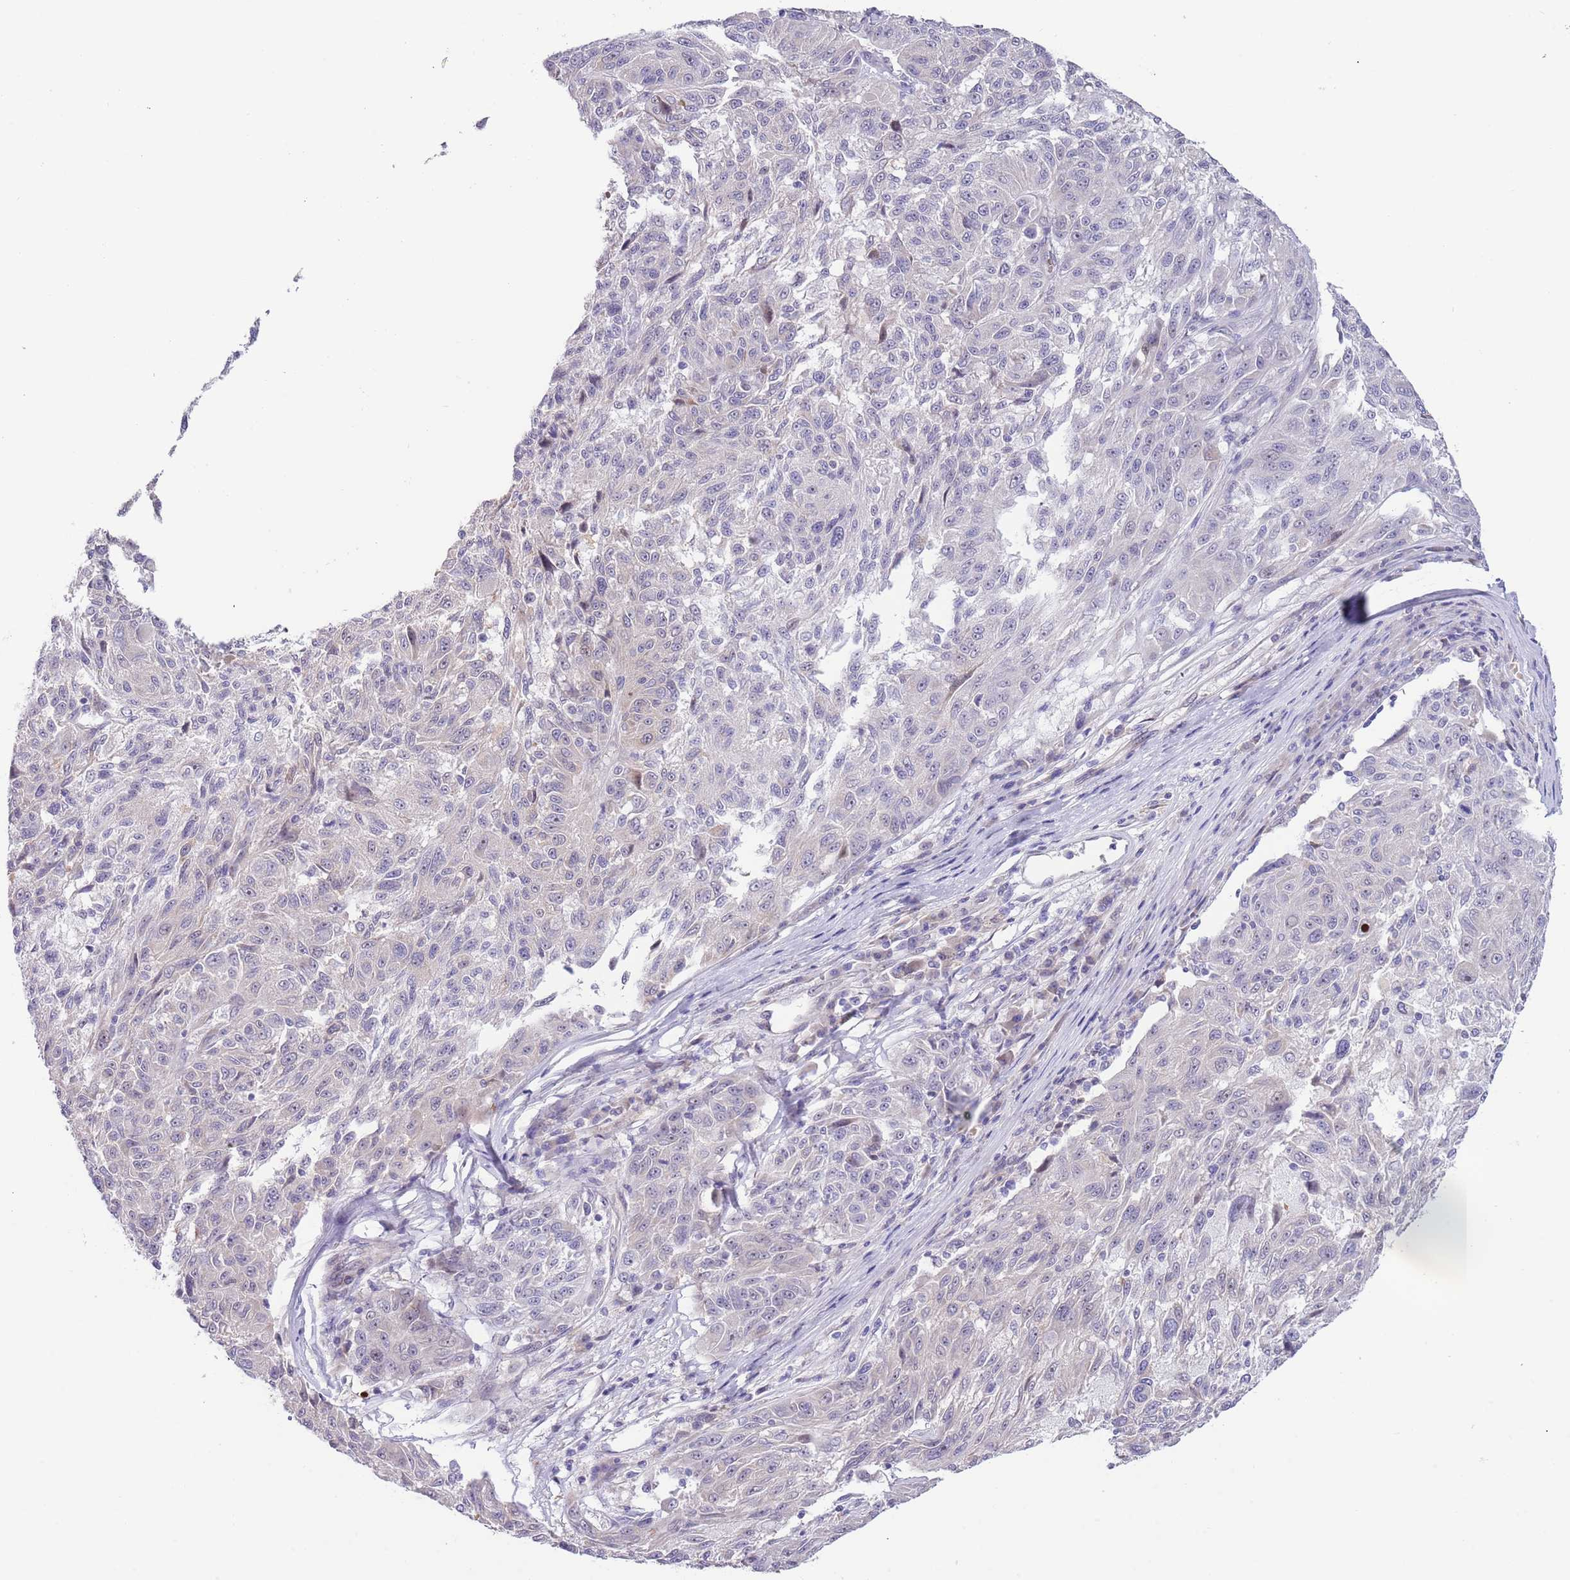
{"staining": {"intensity": "negative", "quantity": "none", "location": "none"}, "tissue": "melanoma", "cell_type": "Tumor cells", "image_type": "cancer", "snomed": [{"axis": "morphology", "description": "Malignant melanoma, NOS"}, {"axis": "topography", "description": "Skin"}], "caption": "High power microscopy photomicrograph of an immunohistochemistry image of malignant melanoma, revealing no significant expression in tumor cells.", "gene": "AP1S2", "patient": {"sex": "male", "age": 53}}